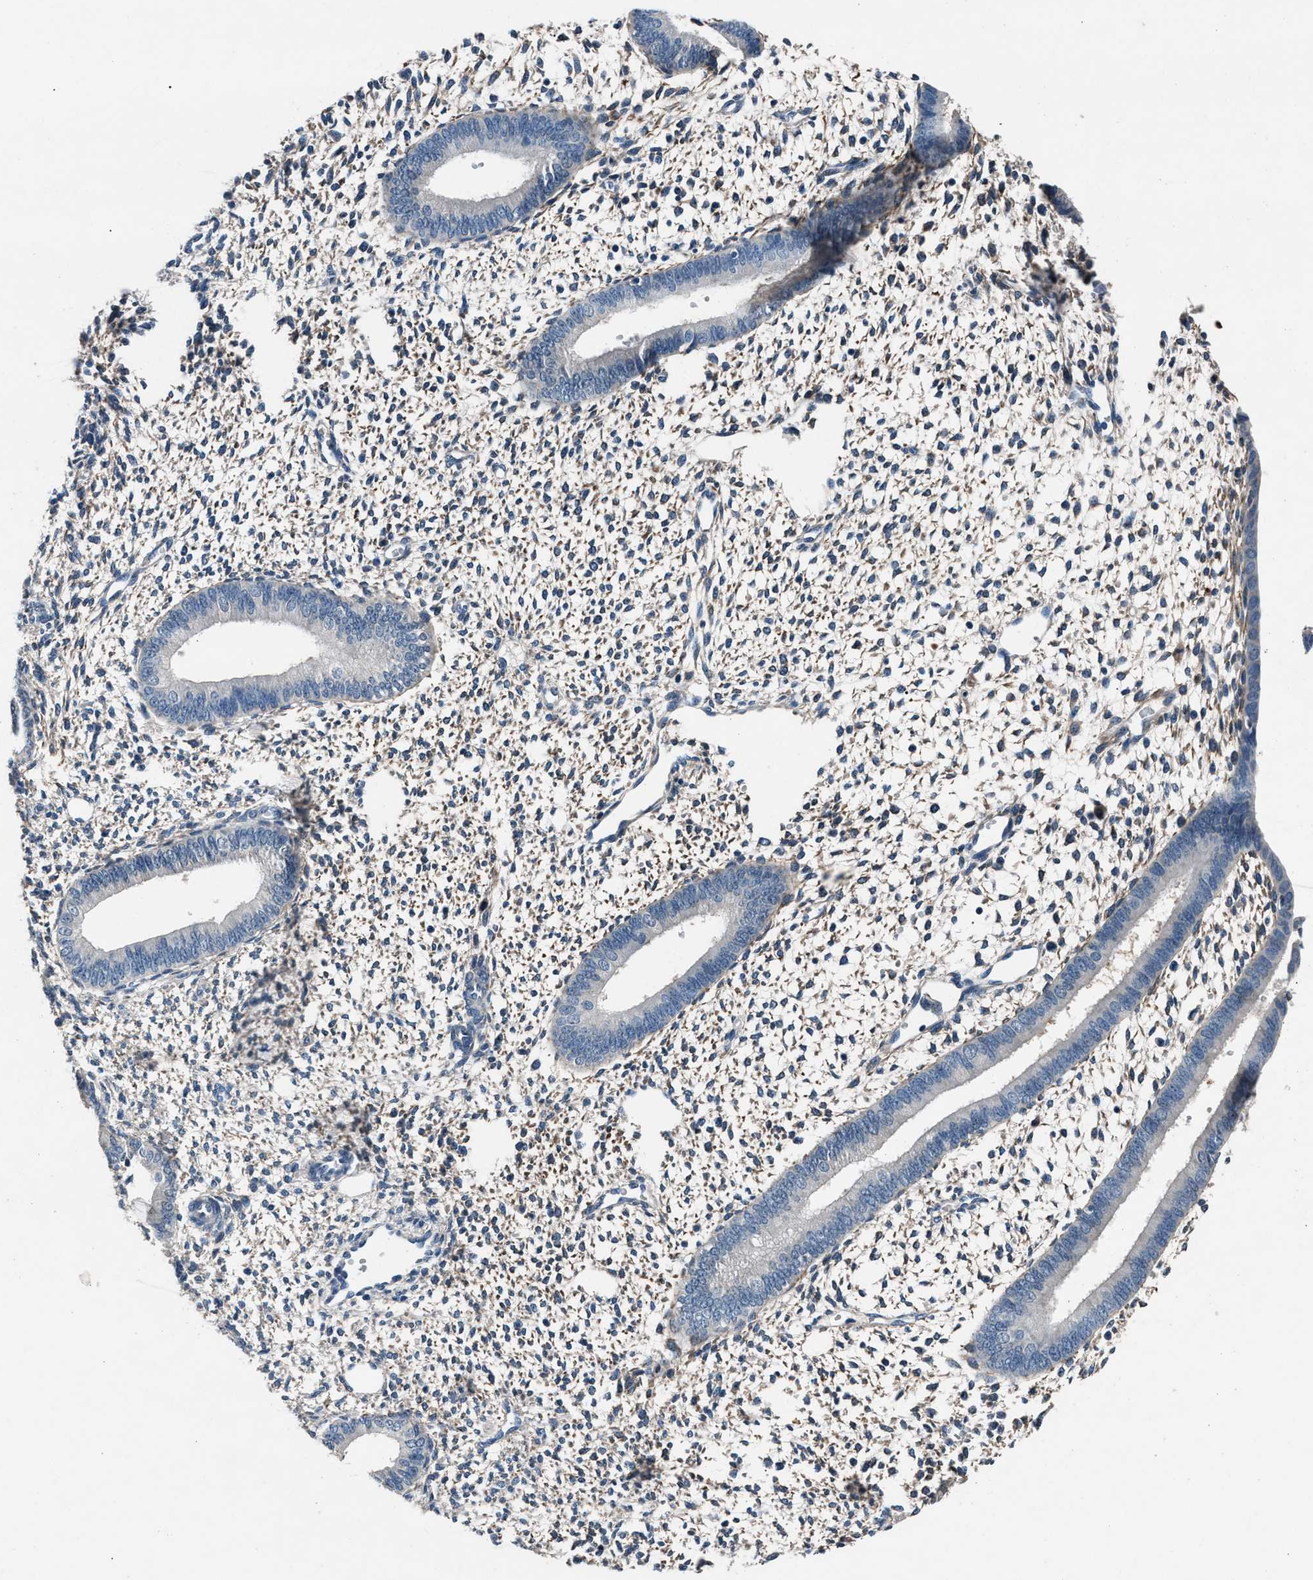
{"staining": {"intensity": "weak", "quantity": "<25%", "location": "cytoplasmic/membranous"}, "tissue": "endometrium", "cell_type": "Cells in endometrial stroma", "image_type": "normal", "snomed": [{"axis": "morphology", "description": "Normal tissue, NOS"}, {"axis": "topography", "description": "Endometrium"}], "caption": "IHC of unremarkable human endometrium exhibits no positivity in cells in endometrial stroma. (Stains: DAB (3,3'-diaminobenzidine) immunohistochemistry with hematoxylin counter stain, Microscopy: brightfield microscopy at high magnification).", "gene": "DENND6B", "patient": {"sex": "female", "age": 46}}